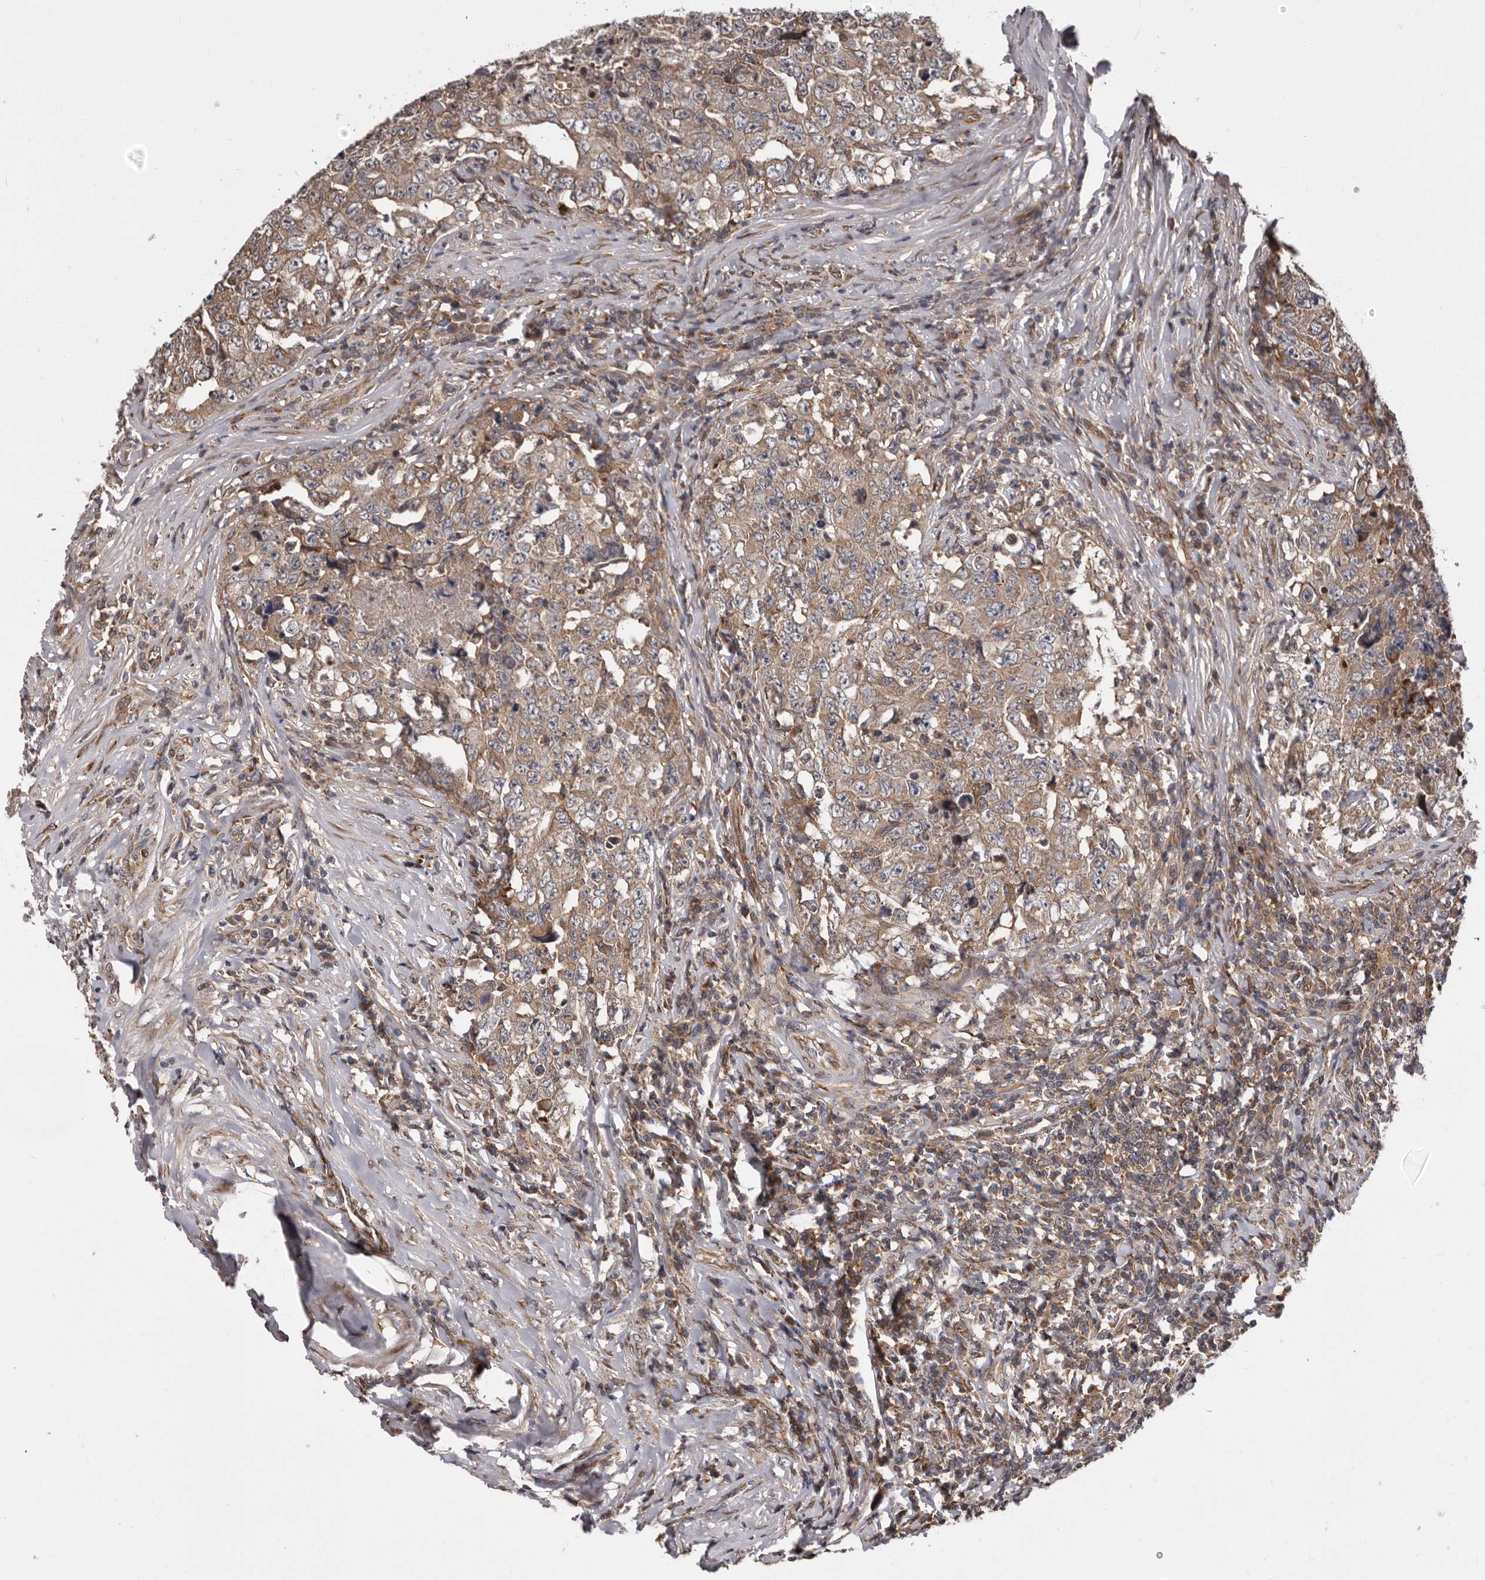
{"staining": {"intensity": "weak", "quantity": ">75%", "location": "cytoplasmic/membranous"}, "tissue": "testis cancer", "cell_type": "Tumor cells", "image_type": "cancer", "snomed": [{"axis": "morphology", "description": "Carcinoma, Embryonal, NOS"}, {"axis": "topography", "description": "Testis"}], "caption": "The image reveals immunohistochemical staining of testis cancer. There is weak cytoplasmic/membranous expression is appreciated in about >75% of tumor cells.", "gene": "VPS37A", "patient": {"sex": "male", "age": 26}}